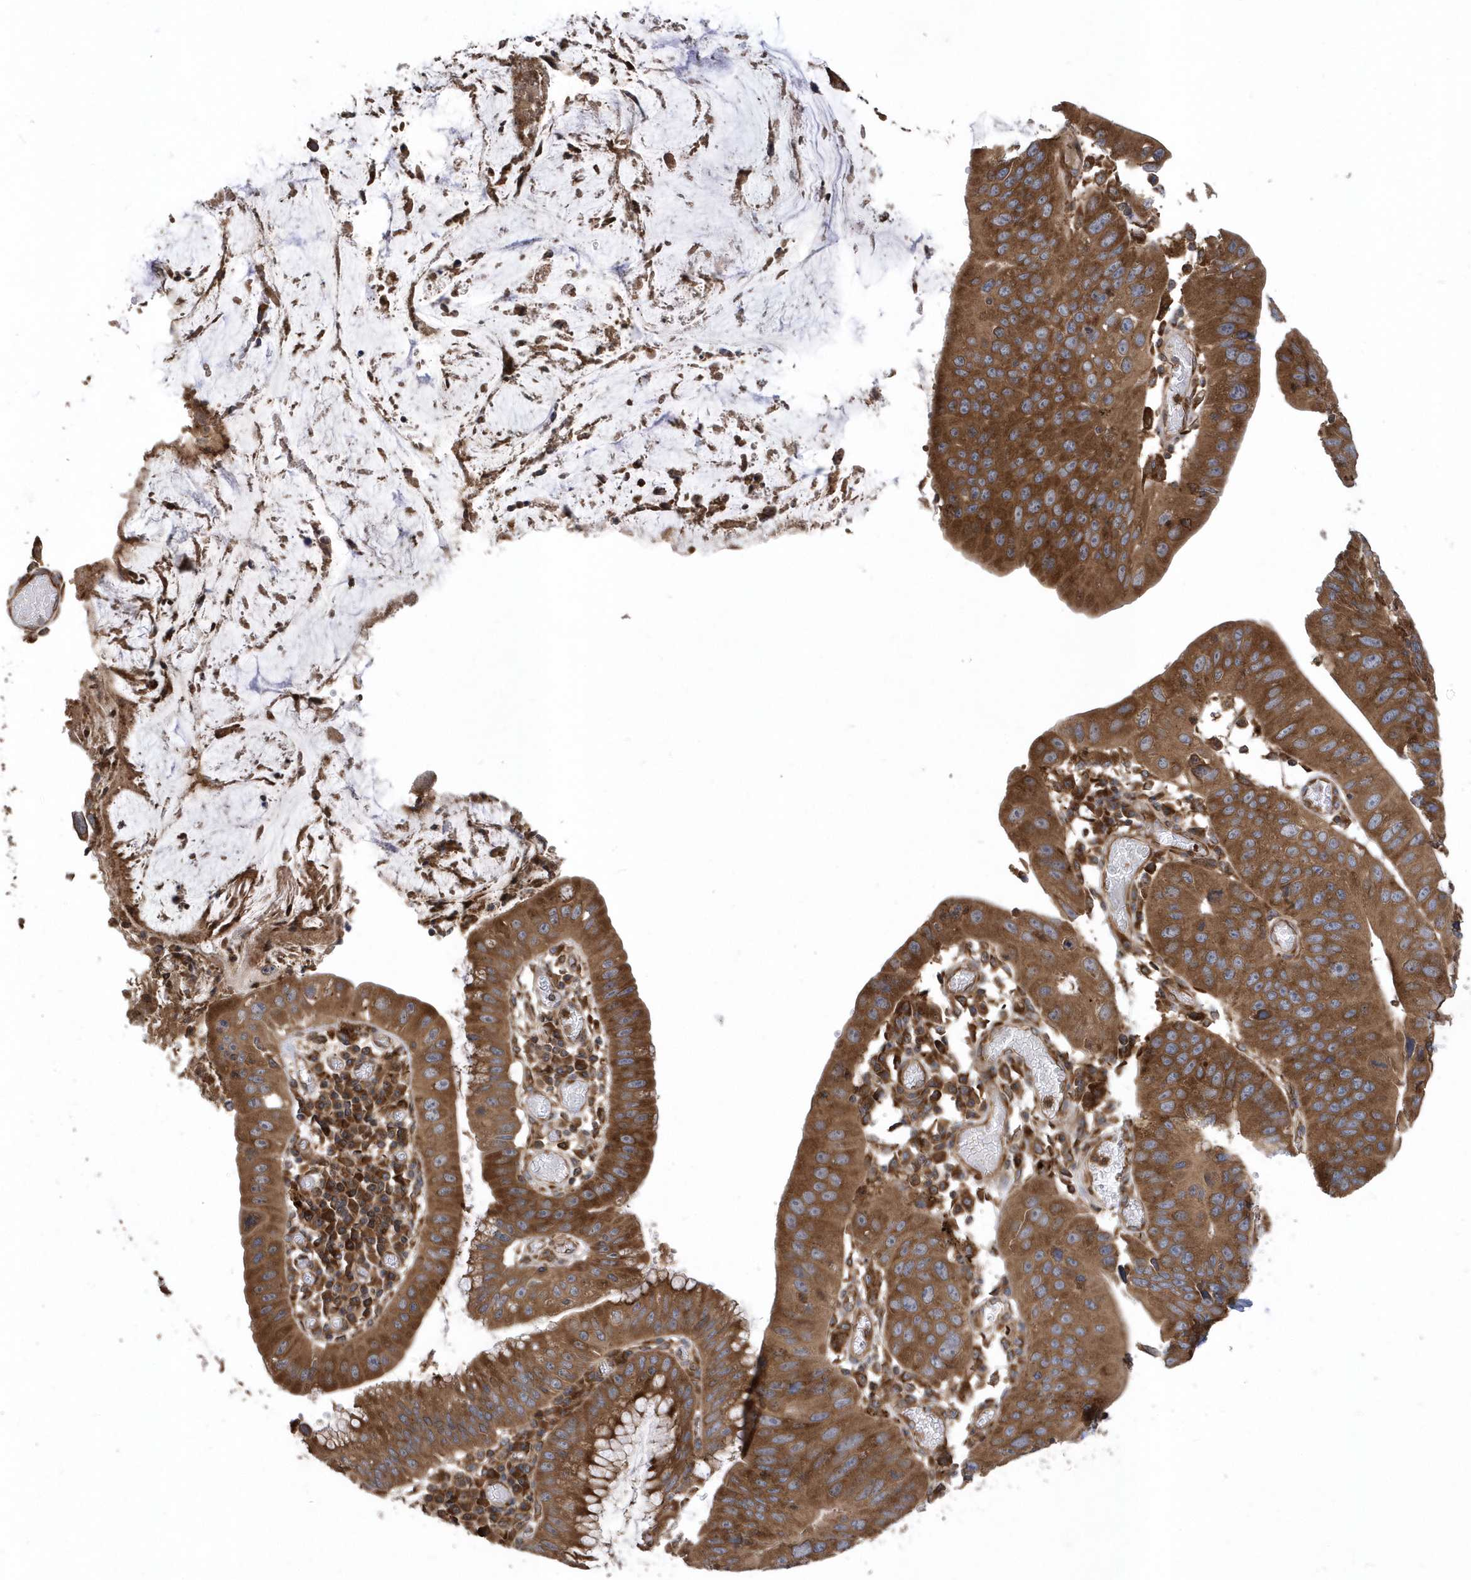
{"staining": {"intensity": "strong", "quantity": ">75%", "location": "cytoplasmic/membranous"}, "tissue": "stomach cancer", "cell_type": "Tumor cells", "image_type": "cancer", "snomed": [{"axis": "morphology", "description": "Adenocarcinoma, NOS"}, {"axis": "topography", "description": "Stomach"}], "caption": "Protein expression analysis of human stomach cancer reveals strong cytoplasmic/membranous staining in about >75% of tumor cells.", "gene": "WASHC5", "patient": {"sex": "male", "age": 59}}